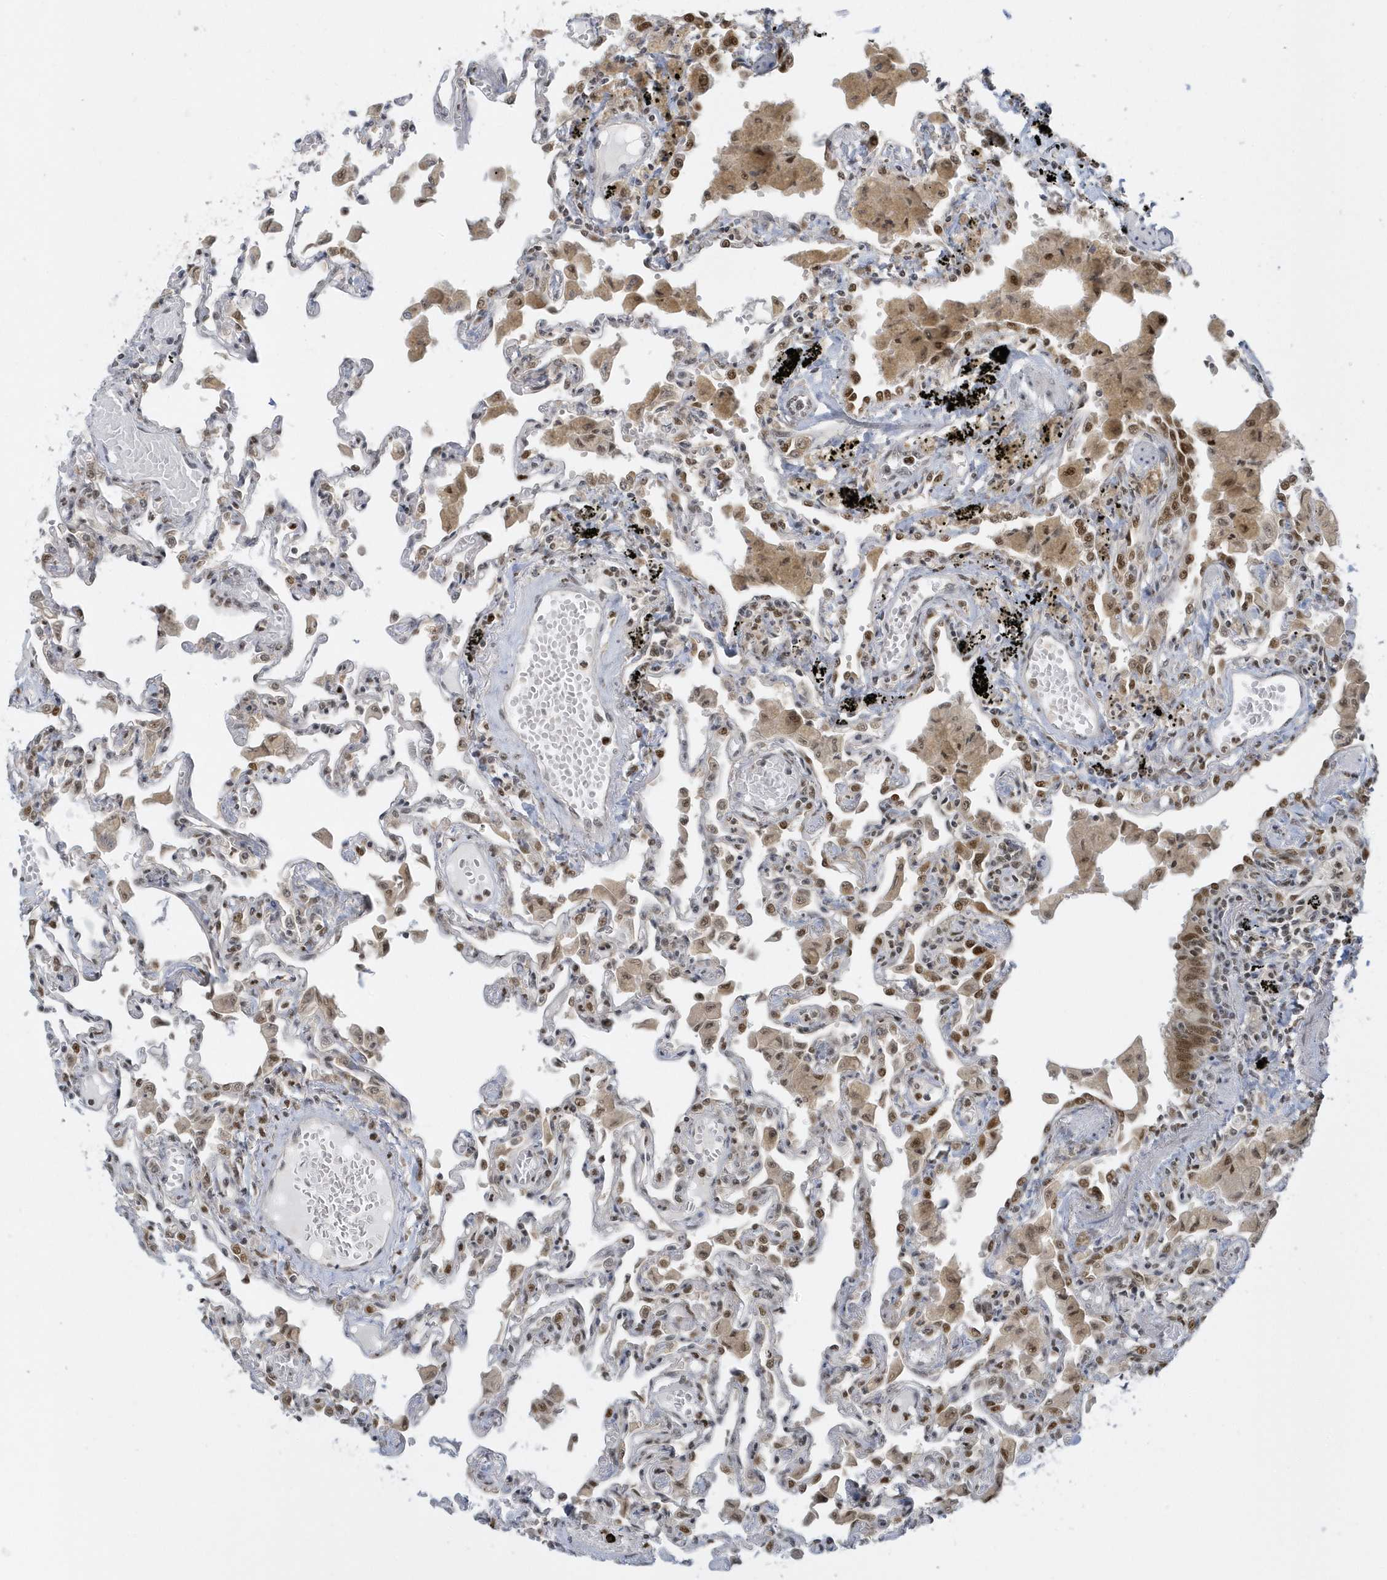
{"staining": {"intensity": "moderate", "quantity": "<25%", "location": "nuclear"}, "tissue": "lung", "cell_type": "Alveolar cells", "image_type": "normal", "snomed": [{"axis": "morphology", "description": "Normal tissue, NOS"}, {"axis": "topography", "description": "Bronchus"}, {"axis": "topography", "description": "Lung"}], "caption": "Immunohistochemical staining of unremarkable human lung displays moderate nuclear protein expression in about <25% of alveolar cells.", "gene": "ZNF740", "patient": {"sex": "female", "age": 49}}